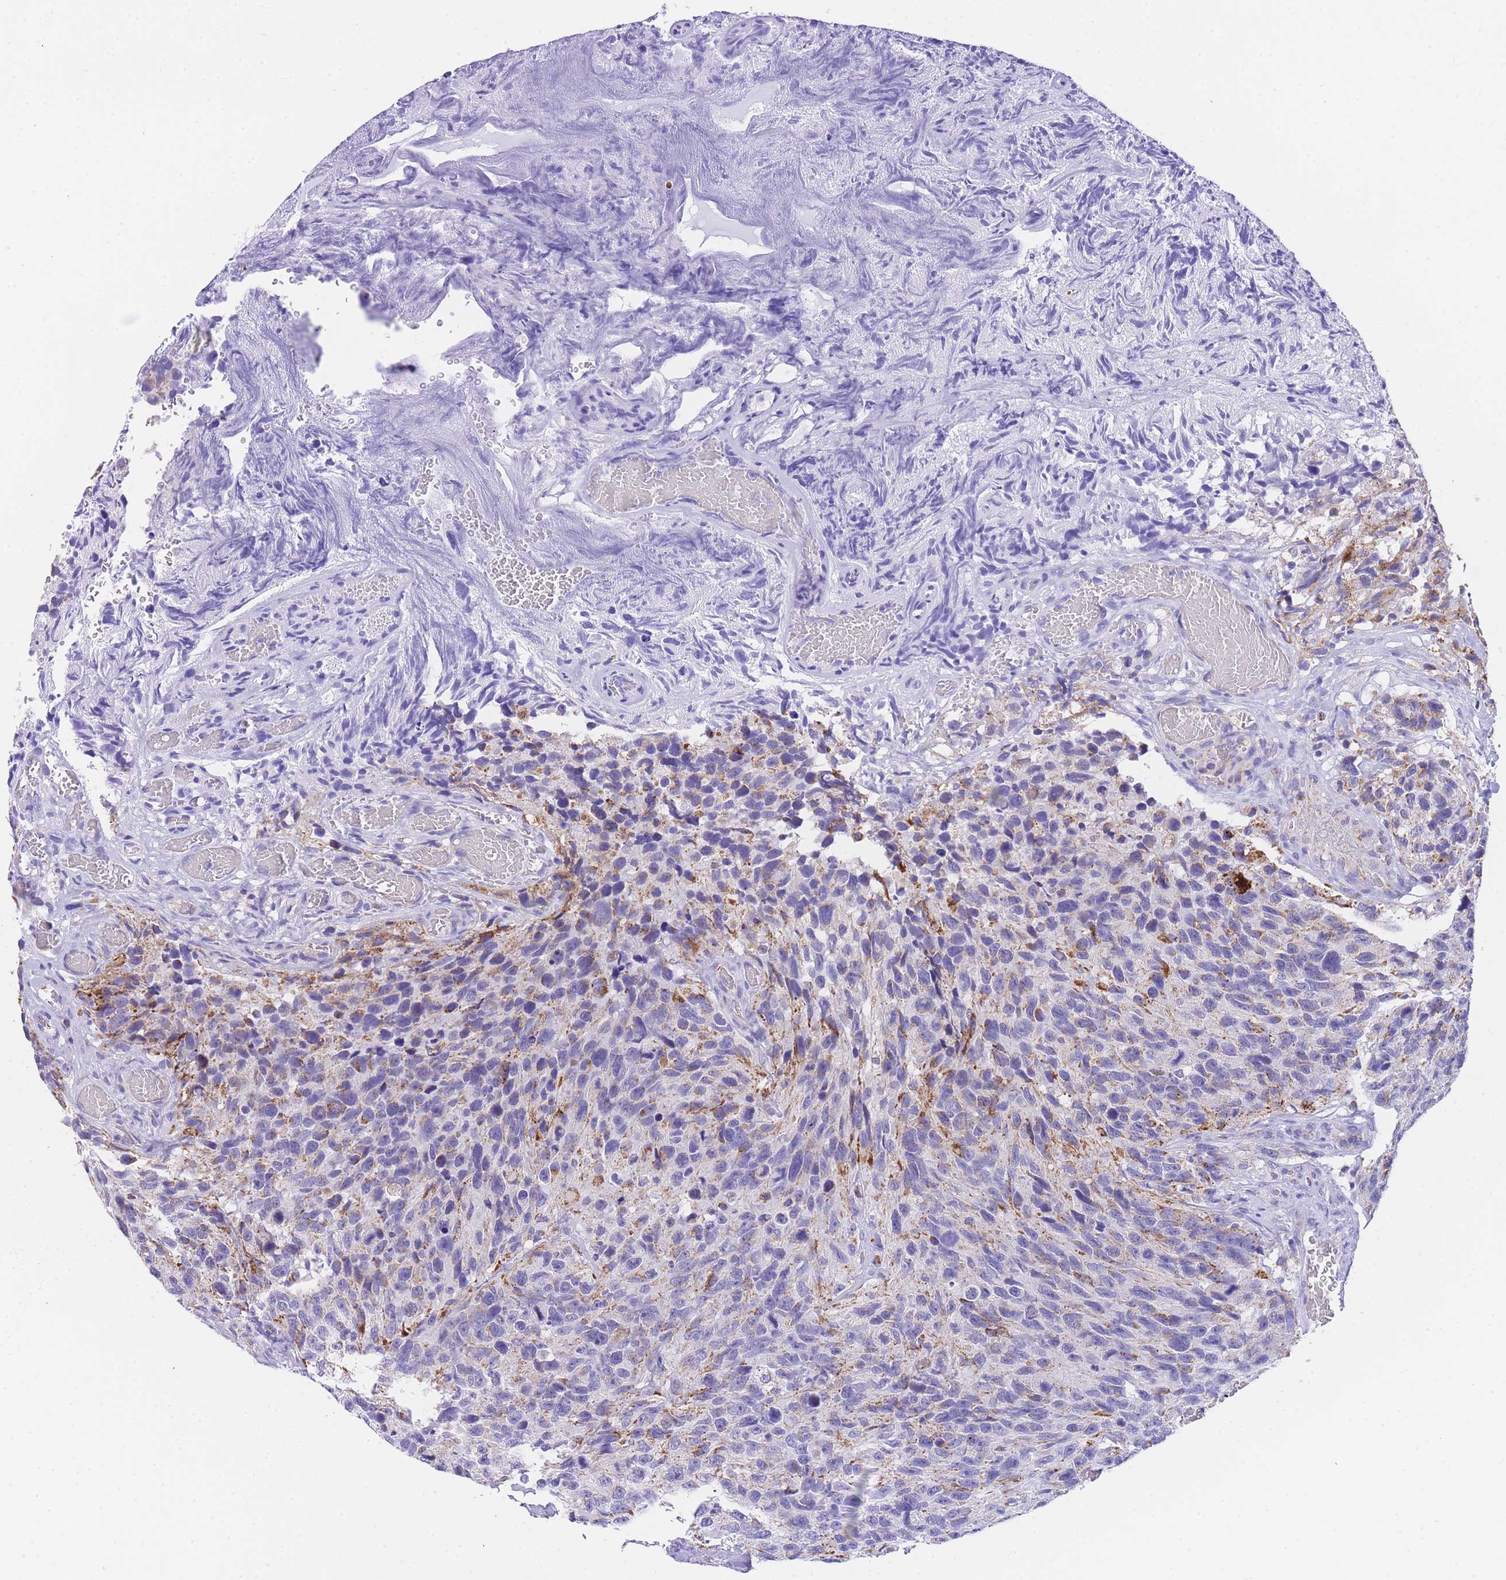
{"staining": {"intensity": "negative", "quantity": "none", "location": "none"}, "tissue": "glioma", "cell_type": "Tumor cells", "image_type": "cancer", "snomed": [{"axis": "morphology", "description": "Glioma, malignant, High grade"}, {"axis": "topography", "description": "Brain"}], "caption": "Tumor cells show no significant positivity in malignant high-grade glioma.", "gene": "NKD2", "patient": {"sex": "male", "age": 69}}